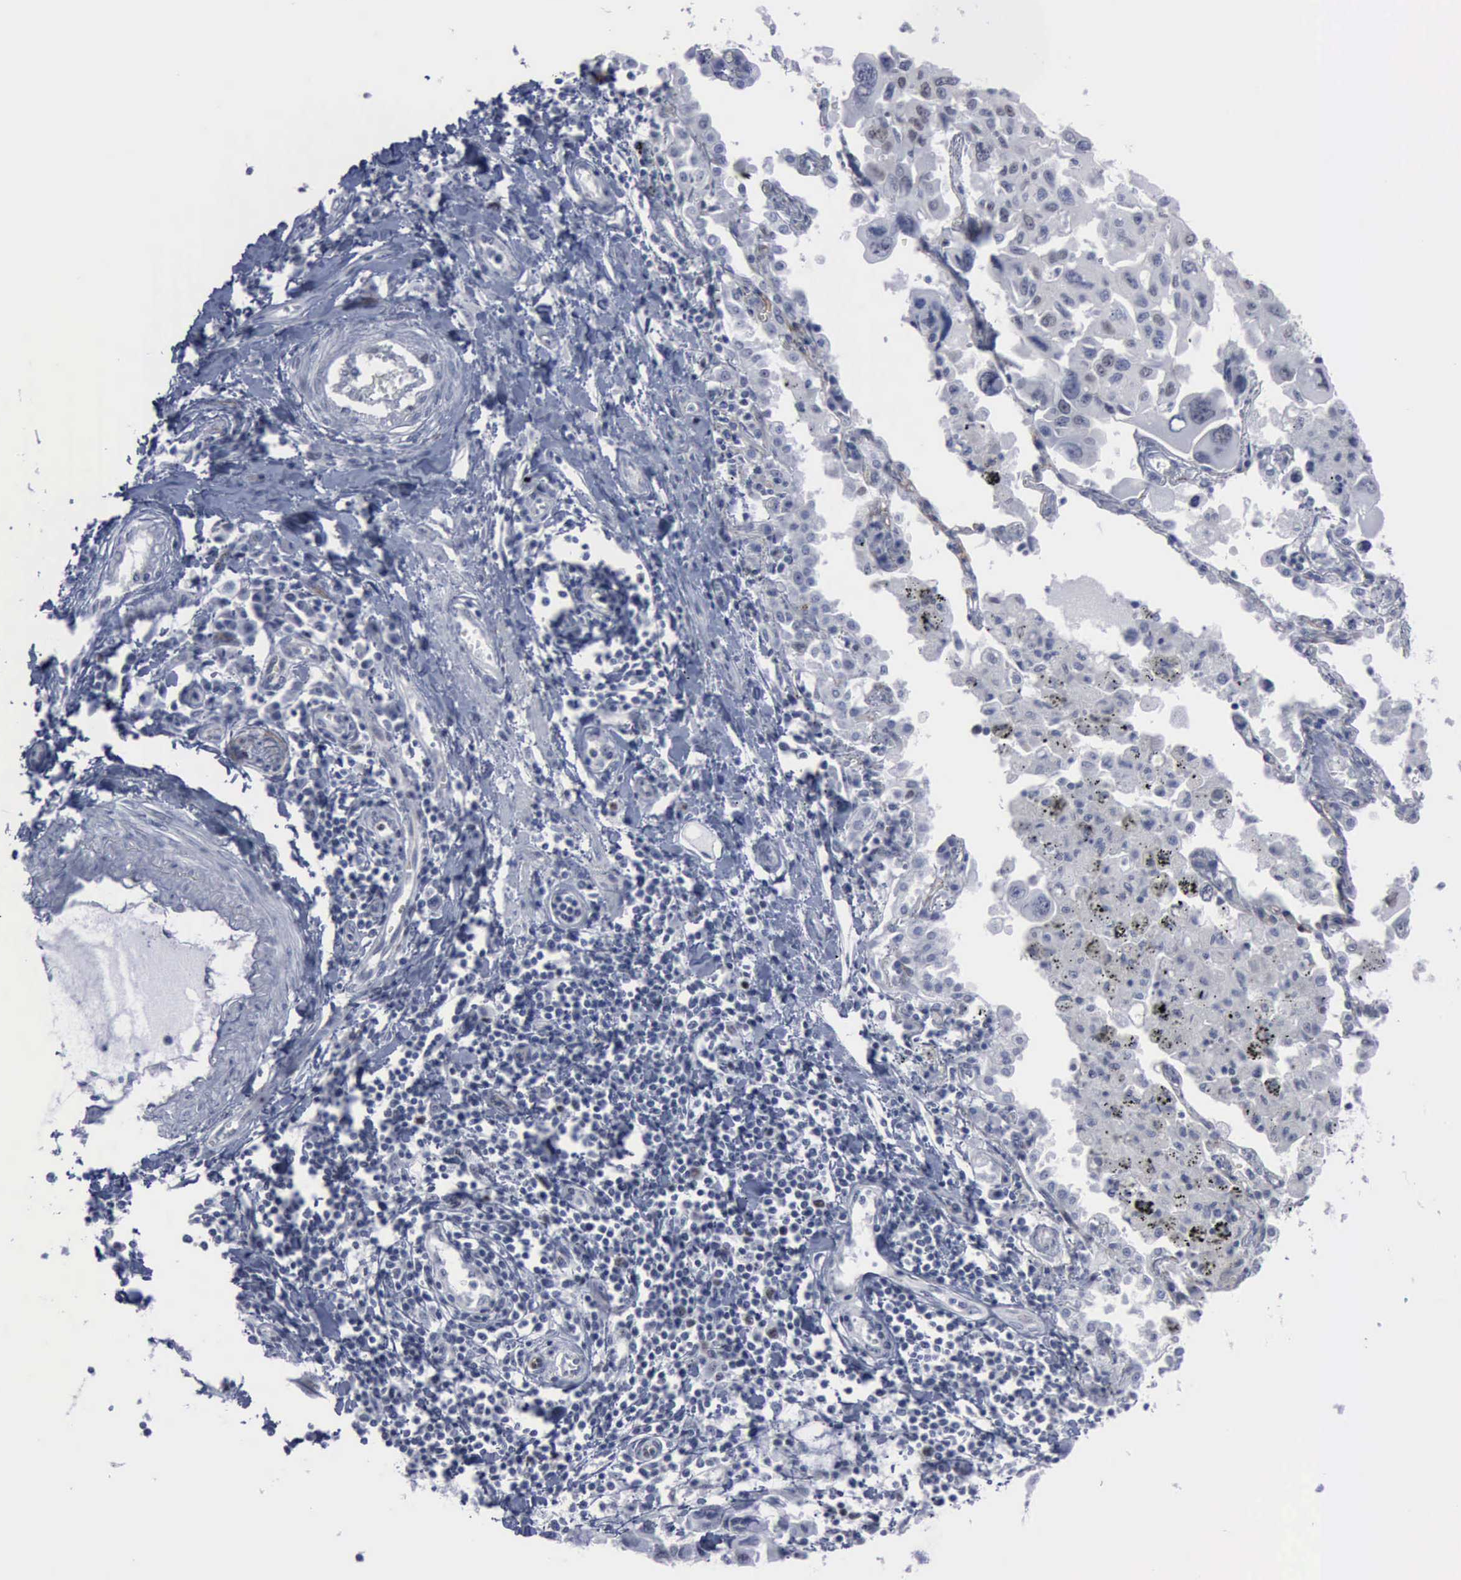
{"staining": {"intensity": "negative", "quantity": "none", "location": "none"}, "tissue": "lung cancer", "cell_type": "Tumor cells", "image_type": "cancer", "snomed": [{"axis": "morphology", "description": "Adenocarcinoma, NOS"}, {"axis": "topography", "description": "Lung"}], "caption": "IHC image of neoplastic tissue: adenocarcinoma (lung) stained with DAB (3,3'-diaminobenzidine) shows no significant protein positivity in tumor cells. Brightfield microscopy of IHC stained with DAB (3,3'-diaminobenzidine) (brown) and hematoxylin (blue), captured at high magnification.", "gene": "MCM5", "patient": {"sex": "male", "age": 64}}